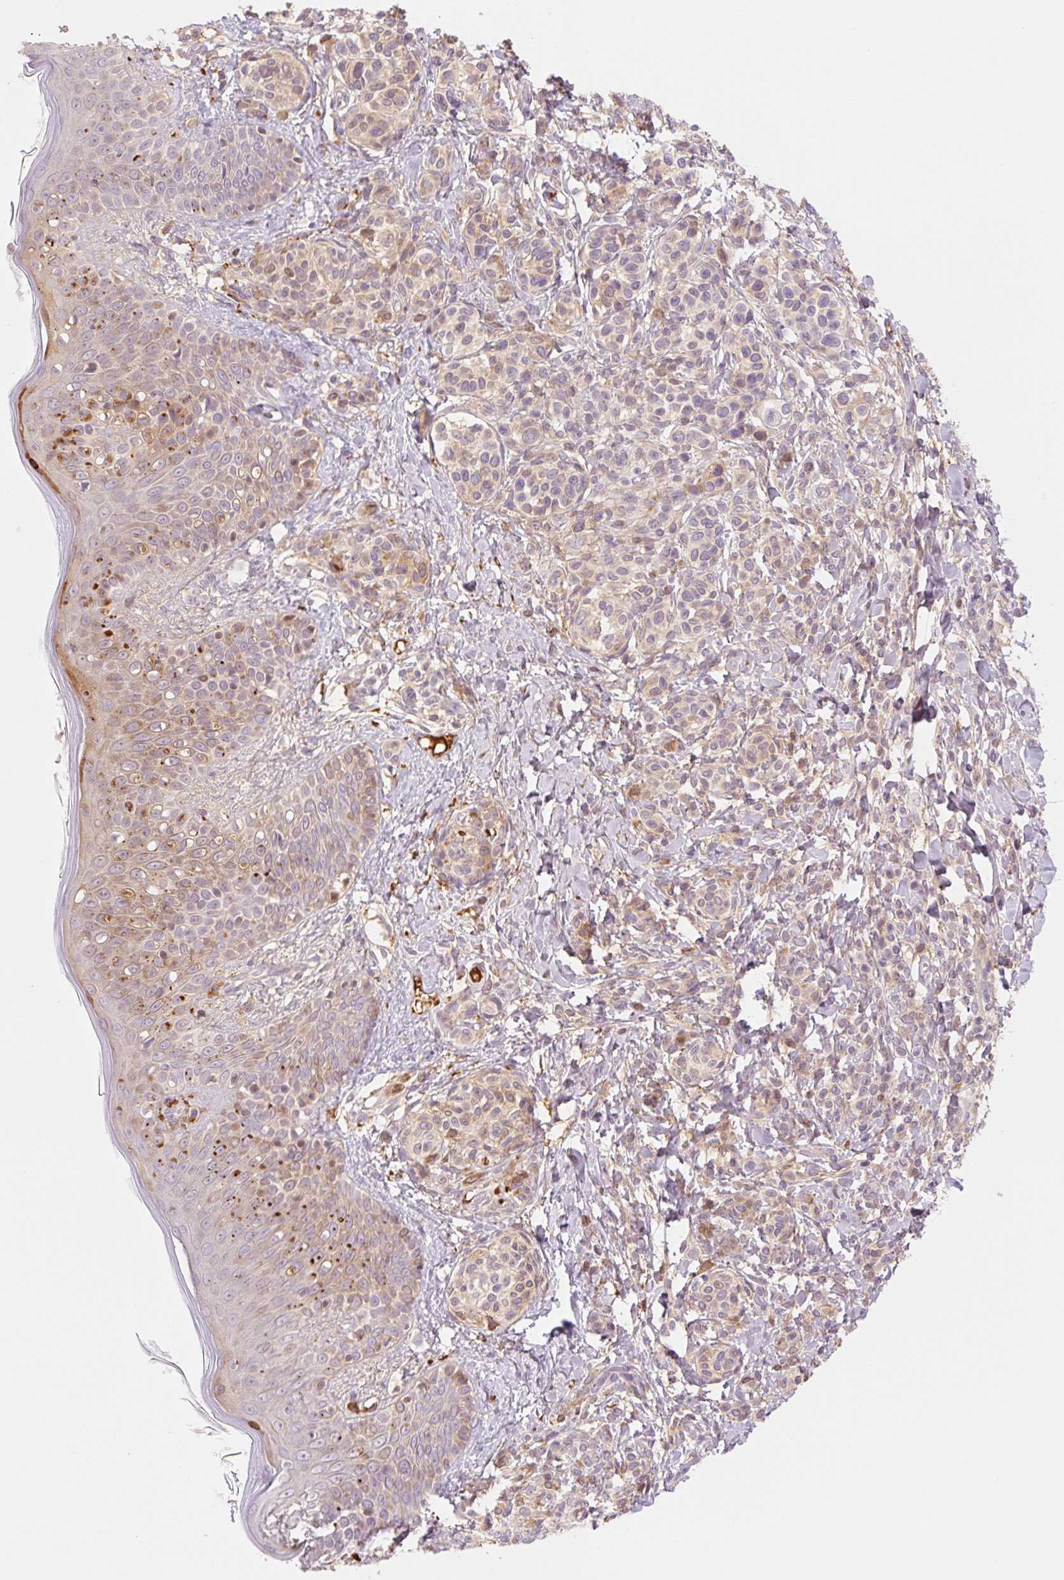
{"staining": {"intensity": "weak", "quantity": ">75%", "location": "cytoplasmic/membranous"}, "tissue": "skin", "cell_type": "Fibroblasts", "image_type": "normal", "snomed": [{"axis": "morphology", "description": "Normal tissue, NOS"}, {"axis": "topography", "description": "Skin"}], "caption": "IHC (DAB (3,3'-diaminobenzidine)) staining of normal human skin displays weak cytoplasmic/membranous protein positivity in about >75% of fibroblasts.", "gene": "HEBP1", "patient": {"sex": "male", "age": 16}}